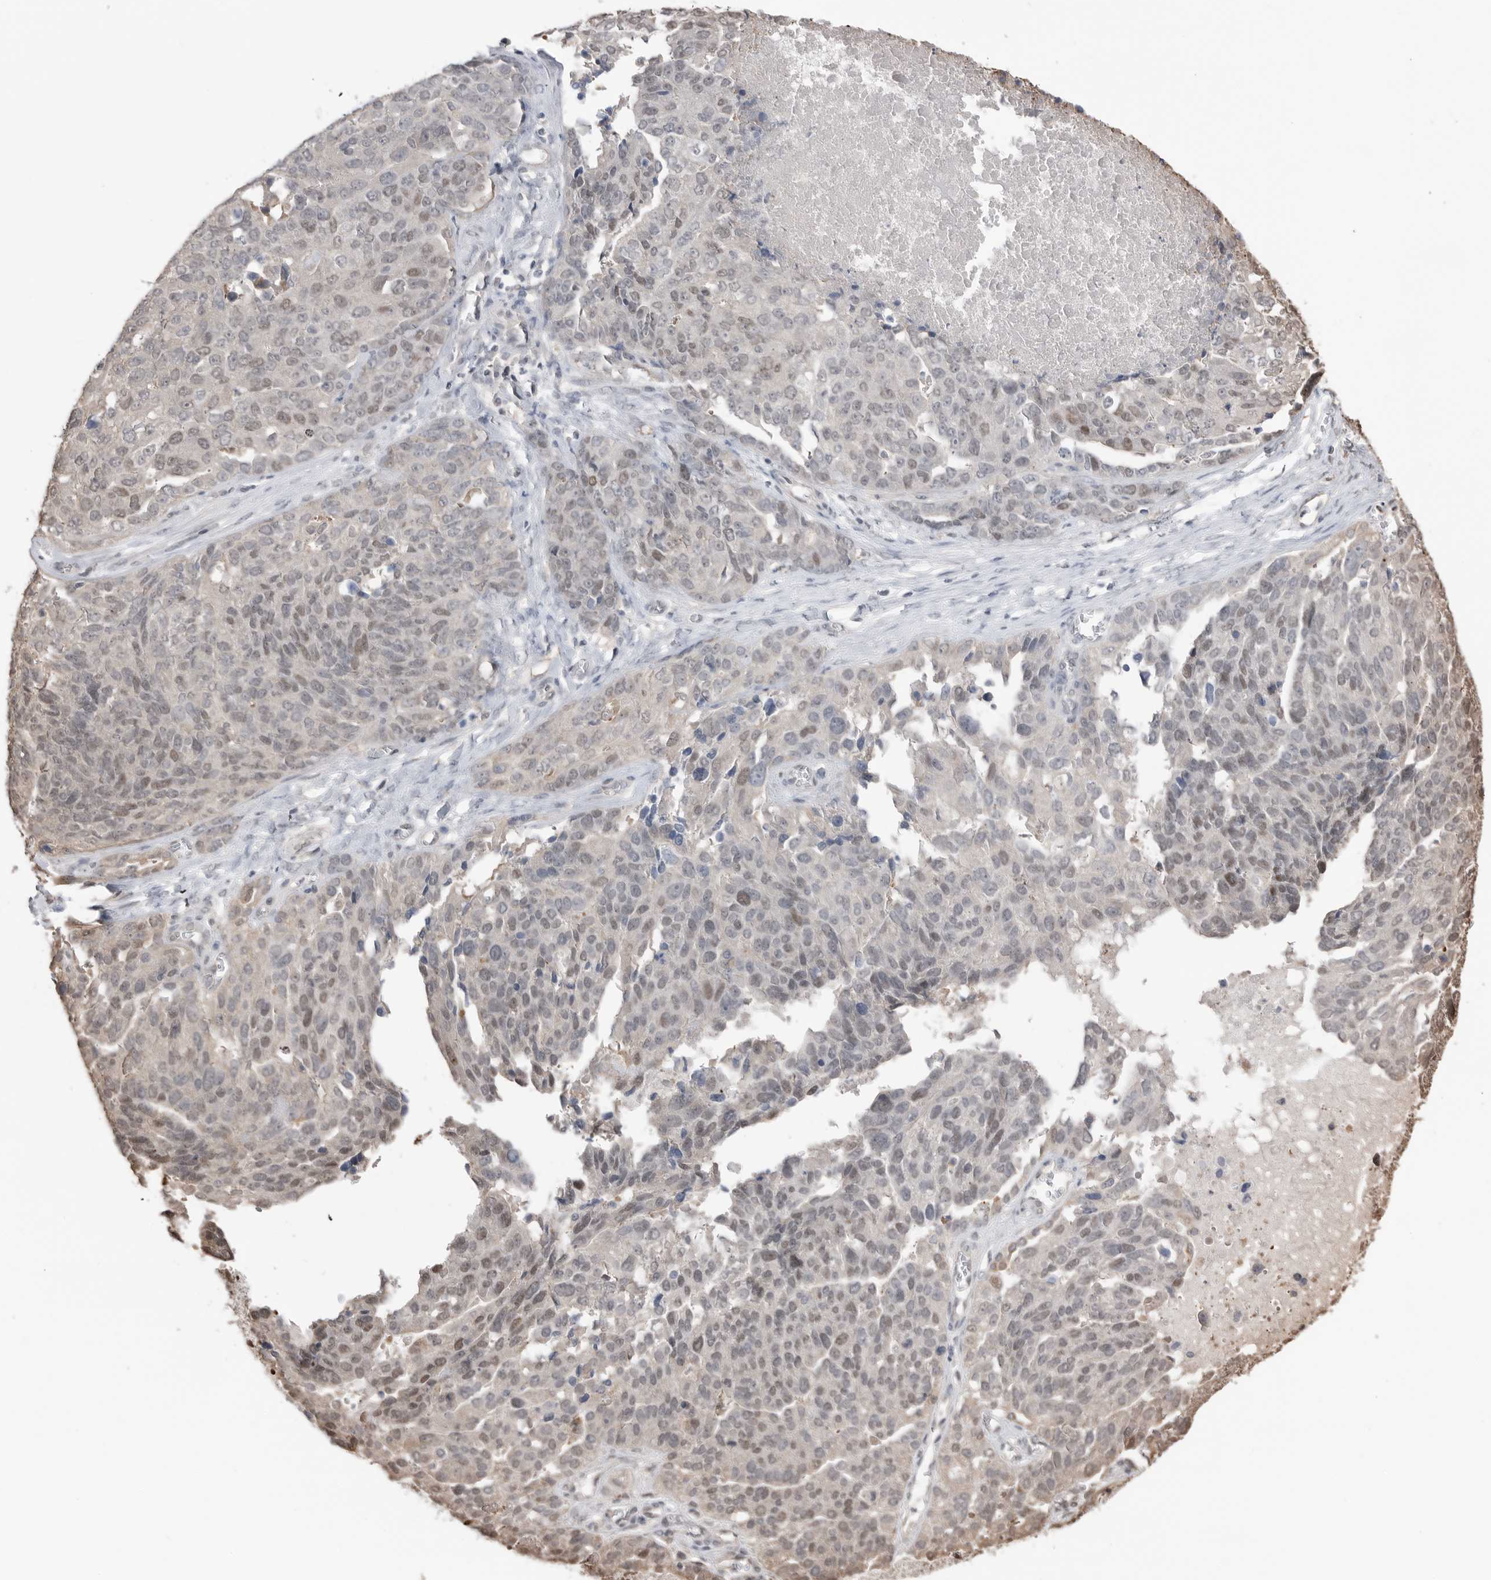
{"staining": {"intensity": "weak", "quantity": "25%-75%", "location": "nuclear"}, "tissue": "ovarian cancer", "cell_type": "Tumor cells", "image_type": "cancer", "snomed": [{"axis": "morphology", "description": "Cystadenocarcinoma, serous, NOS"}, {"axis": "topography", "description": "Ovary"}], "caption": "IHC (DAB) staining of ovarian cancer (serous cystadenocarcinoma) reveals weak nuclear protein positivity in about 25%-75% of tumor cells.", "gene": "PEAK1", "patient": {"sex": "female", "age": 44}}